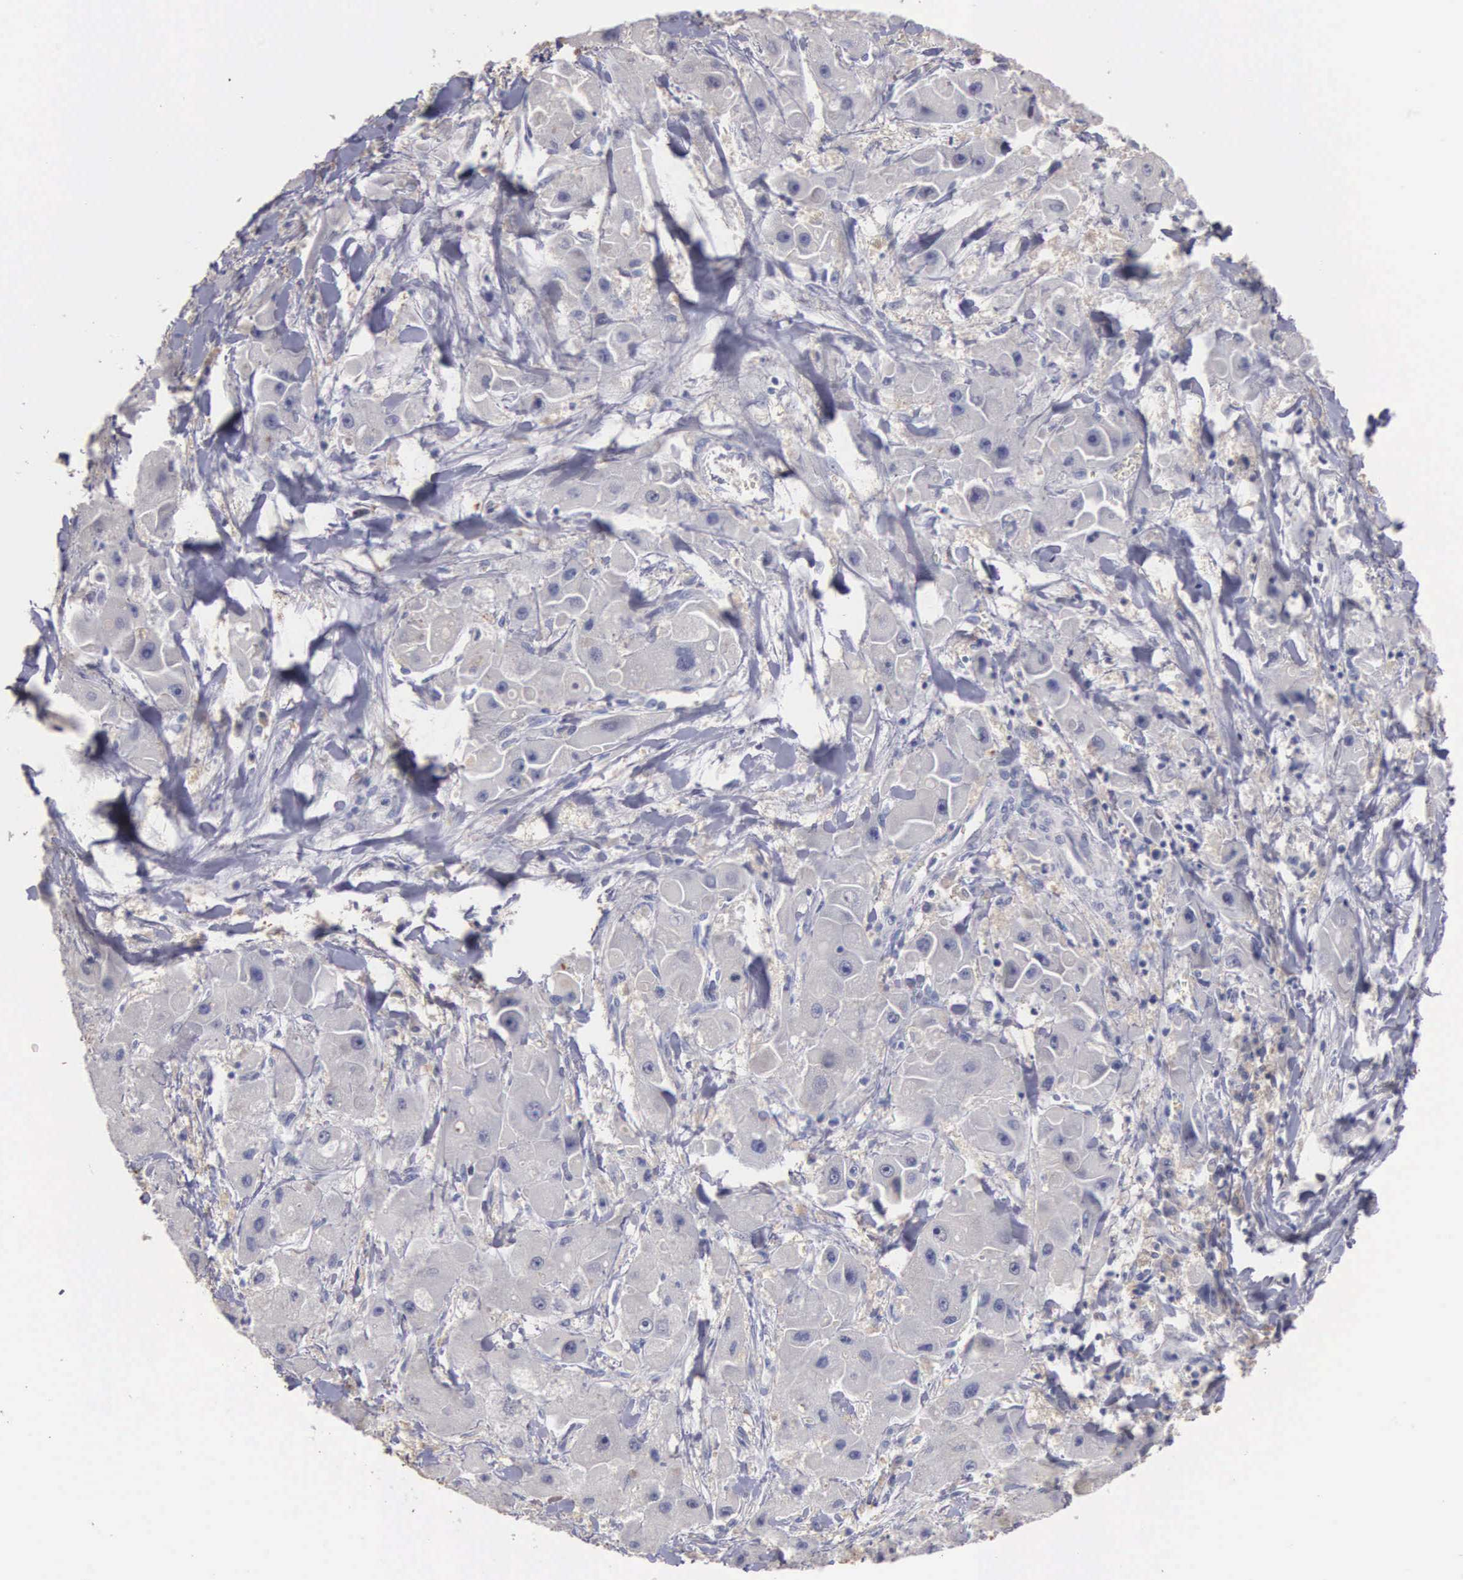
{"staining": {"intensity": "weak", "quantity": "25%-75%", "location": "cytoplasmic/membranous"}, "tissue": "liver cancer", "cell_type": "Tumor cells", "image_type": "cancer", "snomed": [{"axis": "morphology", "description": "Carcinoma, Hepatocellular, NOS"}, {"axis": "topography", "description": "Liver"}], "caption": "Hepatocellular carcinoma (liver) stained with a protein marker demonstrates weak staining in tumor cells.", "gene": "ENO3", "patient": {"sex": "male", "age": 24}}